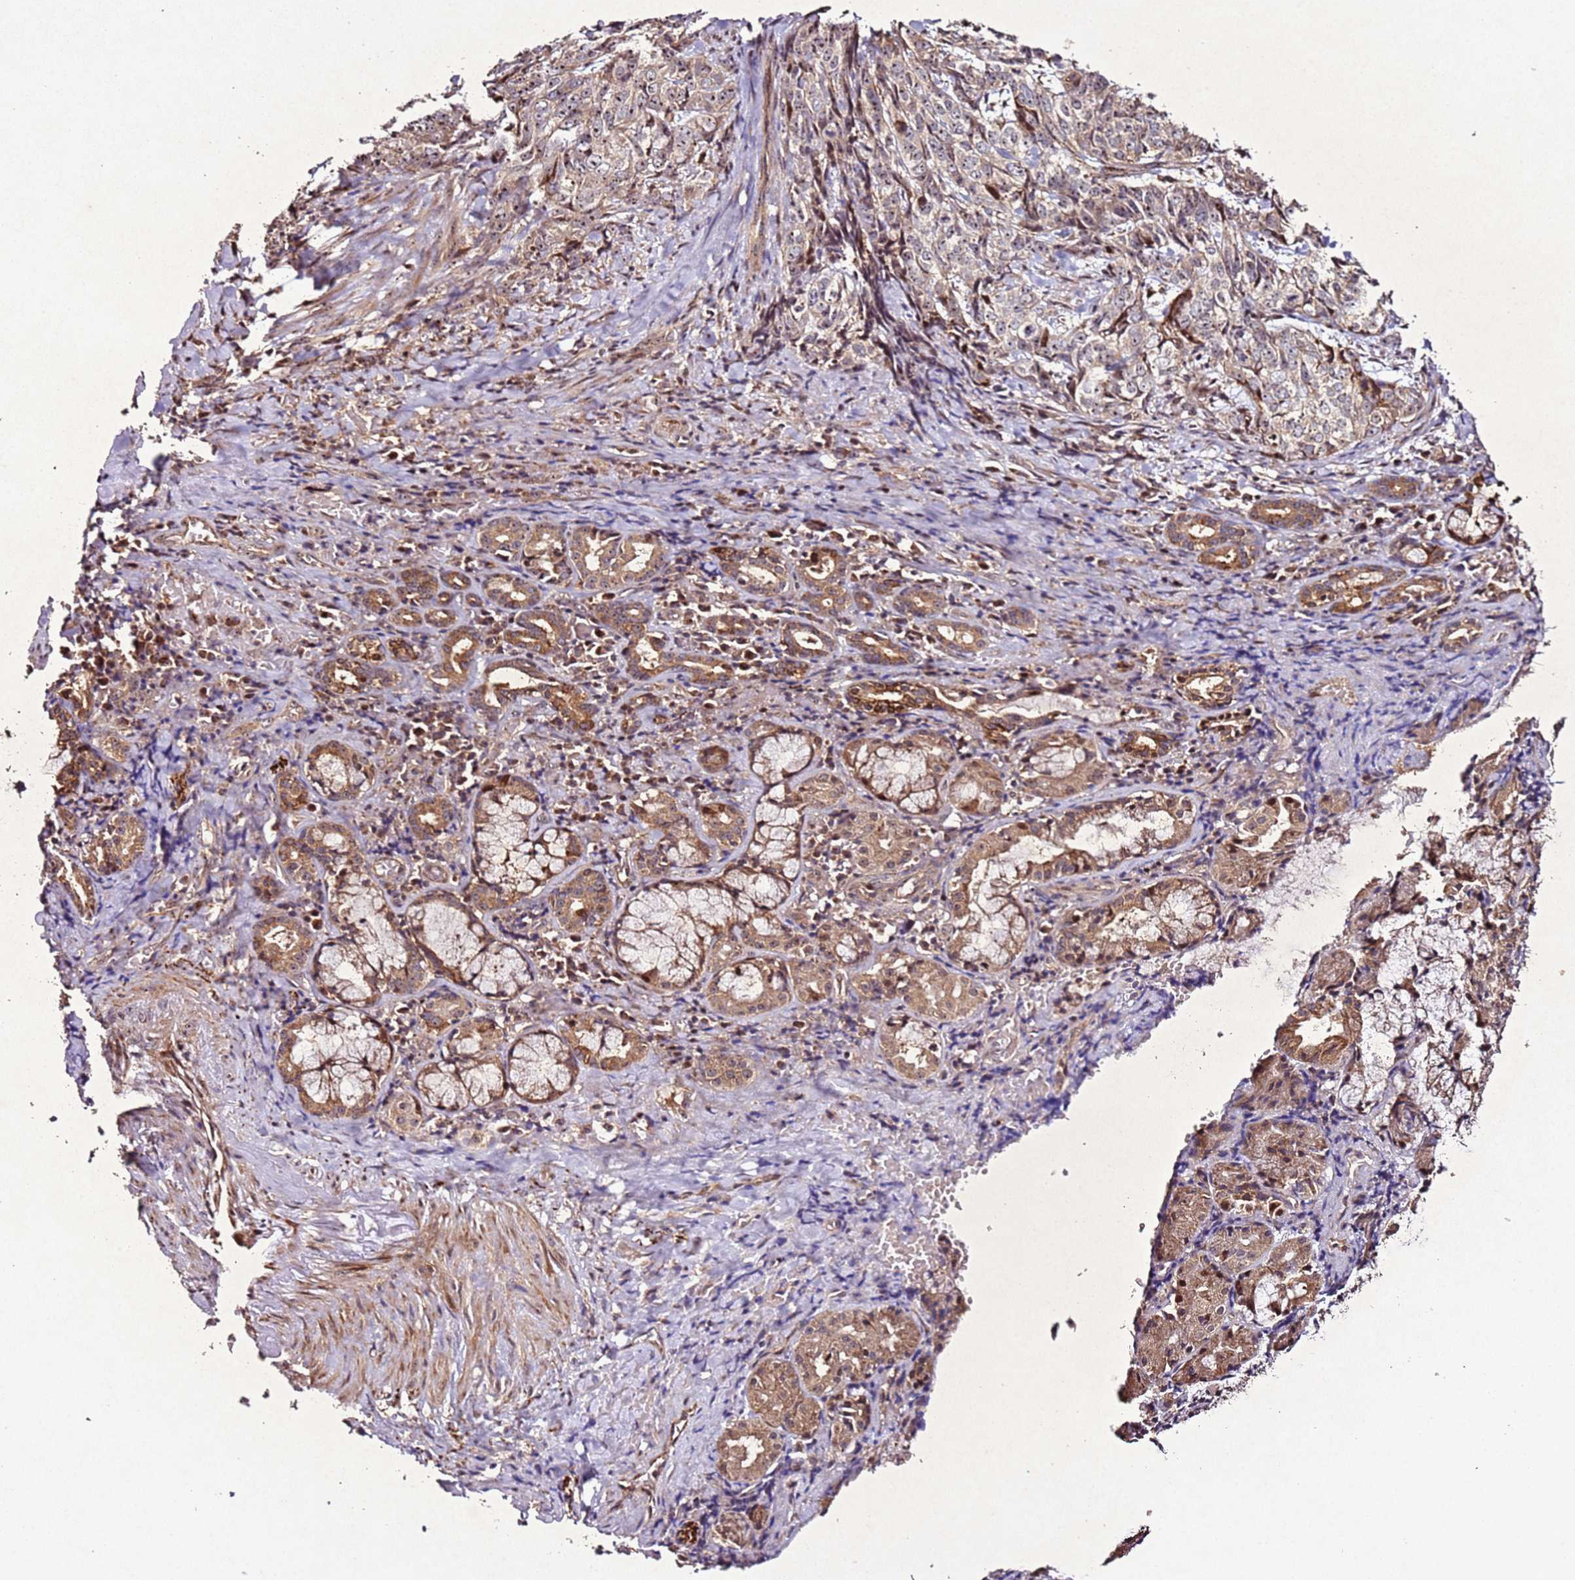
{"staining": {"intensity": "moderate", "quantity": ">75%", "location": "nuclear"}, "tissue": "adipose tissue", "cell_type": "Adipocytes", "image_type": "normal", "snomed": [{"axis": "morphology", "description": "Normal tissue, NOS"}, {"axis": "morphology", "description": "Basal cell carcinoma"}, {"axis": "topography", "description": "Cartilage tissue"}, {"axis": "topography", "description": "Nasopharynx"}, {"axis": "topography", "description": "Oral tissue"}], "caption": "Immunohistochemical staining of unremarkable adipose tissue reveals >75% levels of moderate nuclear protein positivity in approximately >75% of adipocytes.", "gene": "PTMA", "patient": {"sex": "female", "age": 77}}